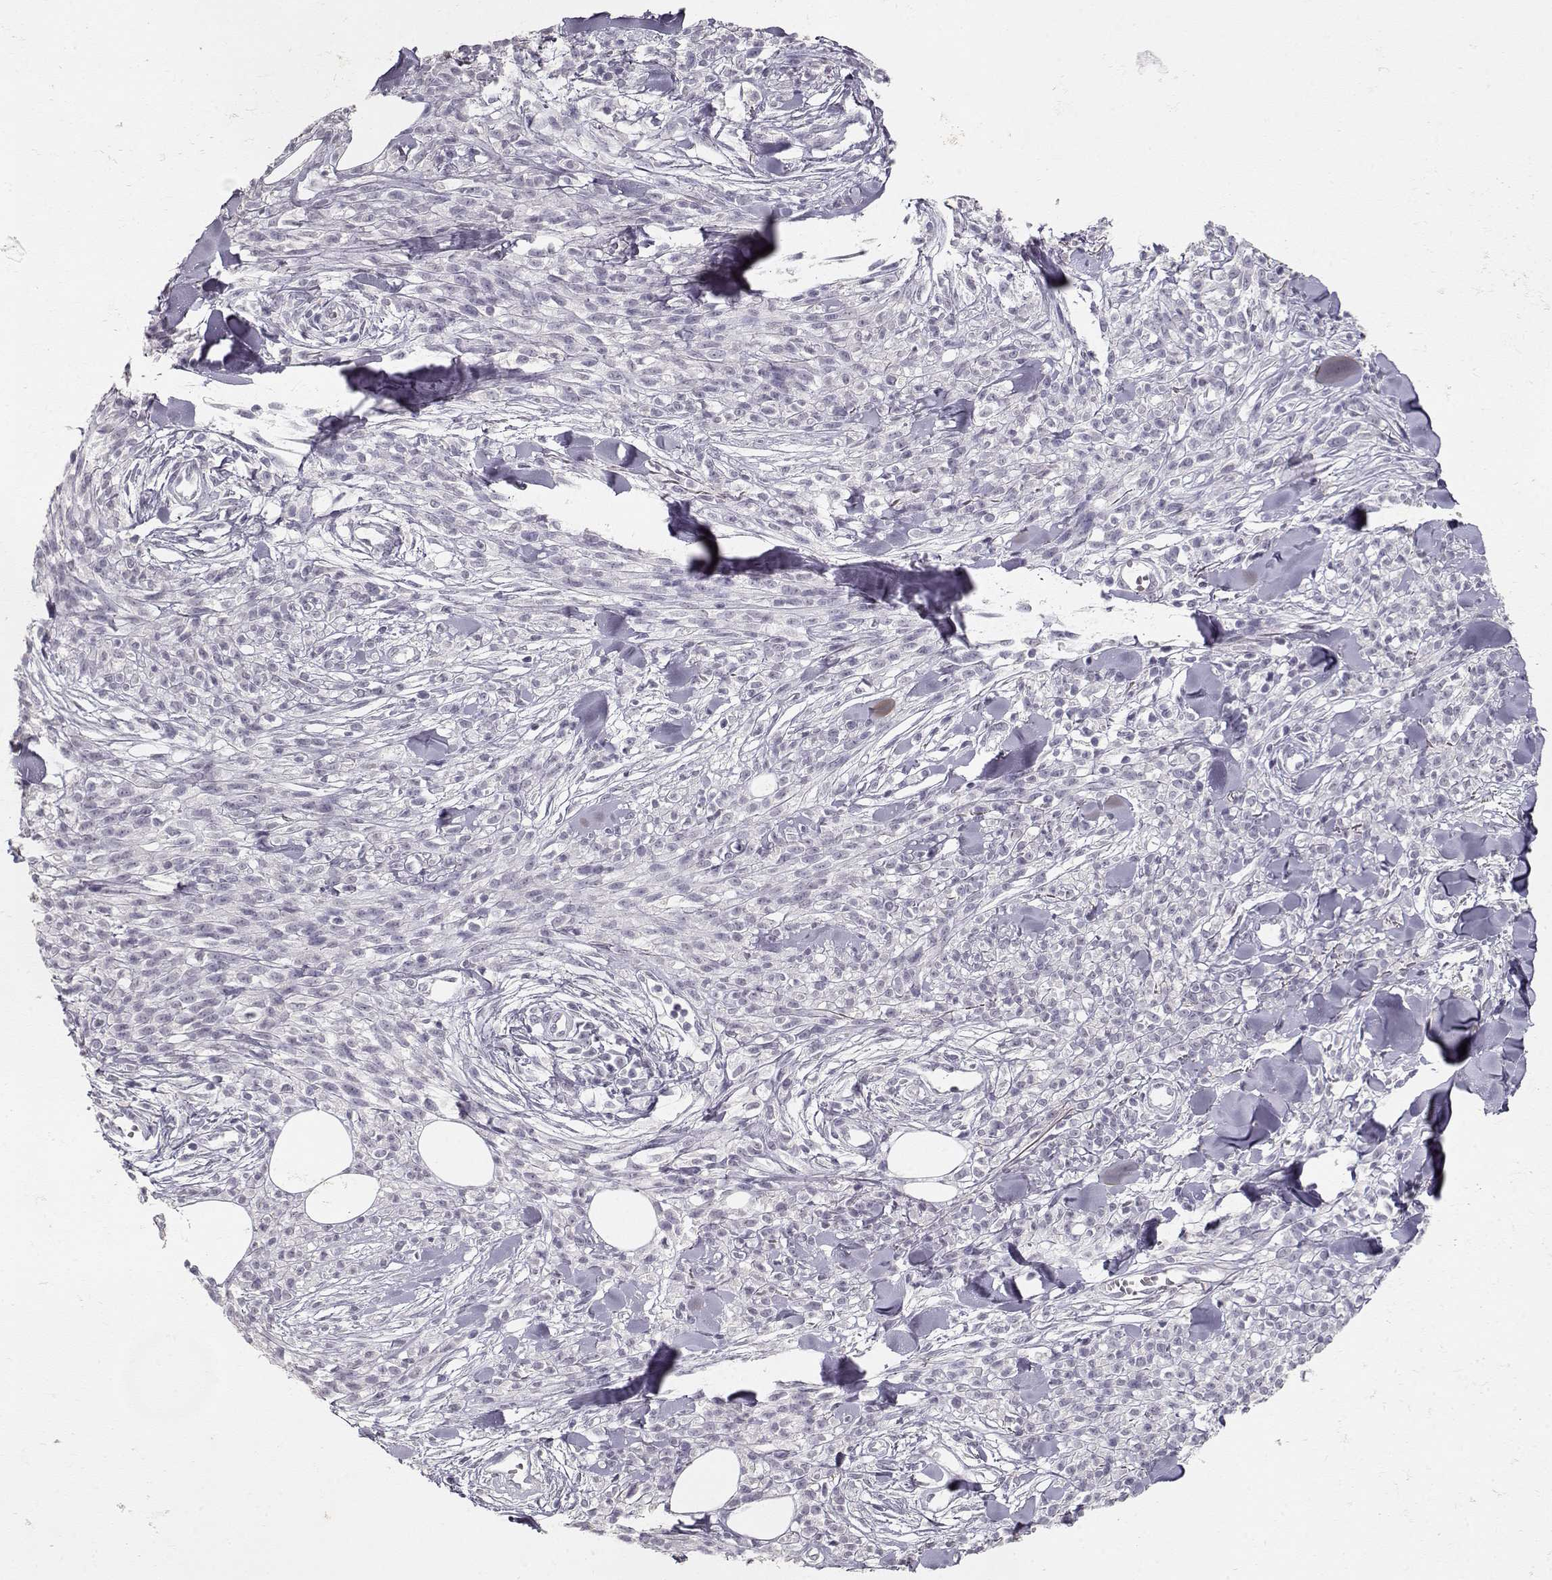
{"staining": {"intensity": "negative", "quantity": "none", "location": "none"}, "tissue": "melanoma", "cell_type": "Tumor cells", "image_type": "cancer", "snomed": [{"axis": "morphology", "description": "Malignant melanoma, NOS"}, {"axis": "topography", "description": "Skin"}, {"axis": "topography", "description": "Skin of trunk"}], "caption": "Micrograph shows no significant protein positivity in tumor cells of malignant melanoma.", "gene": "TPH2", "patient": {"sex": "male", "age": 74}}